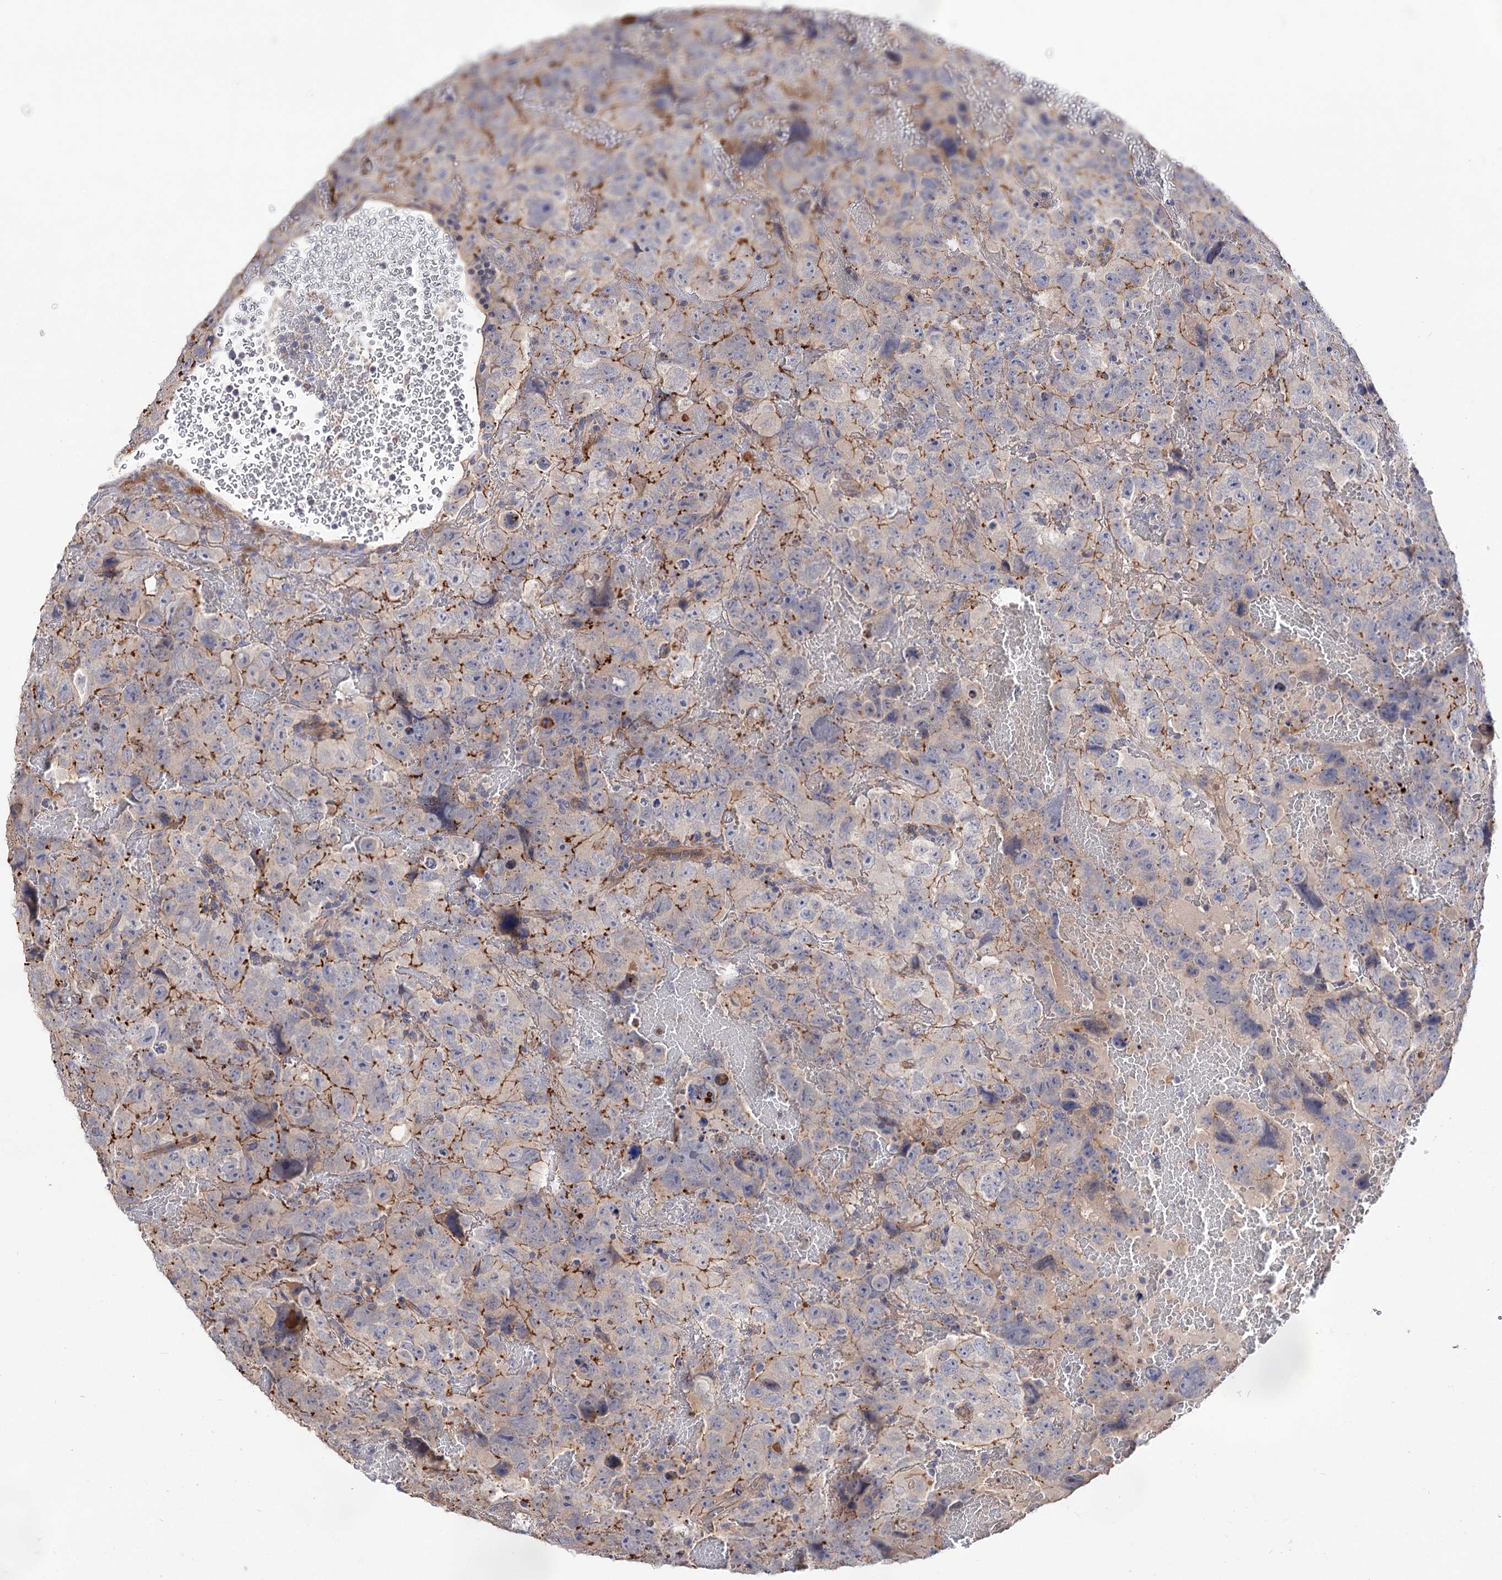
{"staining": {"intensity": "moderate", "quantity": "<25%", "location": "cytoplasmic/membranous"}, "tissue": "testis cancer", "cell_type": "Tumor cells", "image_type": "cancer", "snomed": [{"axis": "morphology", "description": "Carcinoma, Embryonal, NOS"}, {"axis": "topography", "description": "Testis"}], "caption": "The photomicrograph shows a brown stain indicating the presence of a protein in the cytoplasmic/membranous of tumor cells in testis embryonal carcinoma.", "gene": "NUDCD2", "patient": {"sex": "male", "age": 45}}